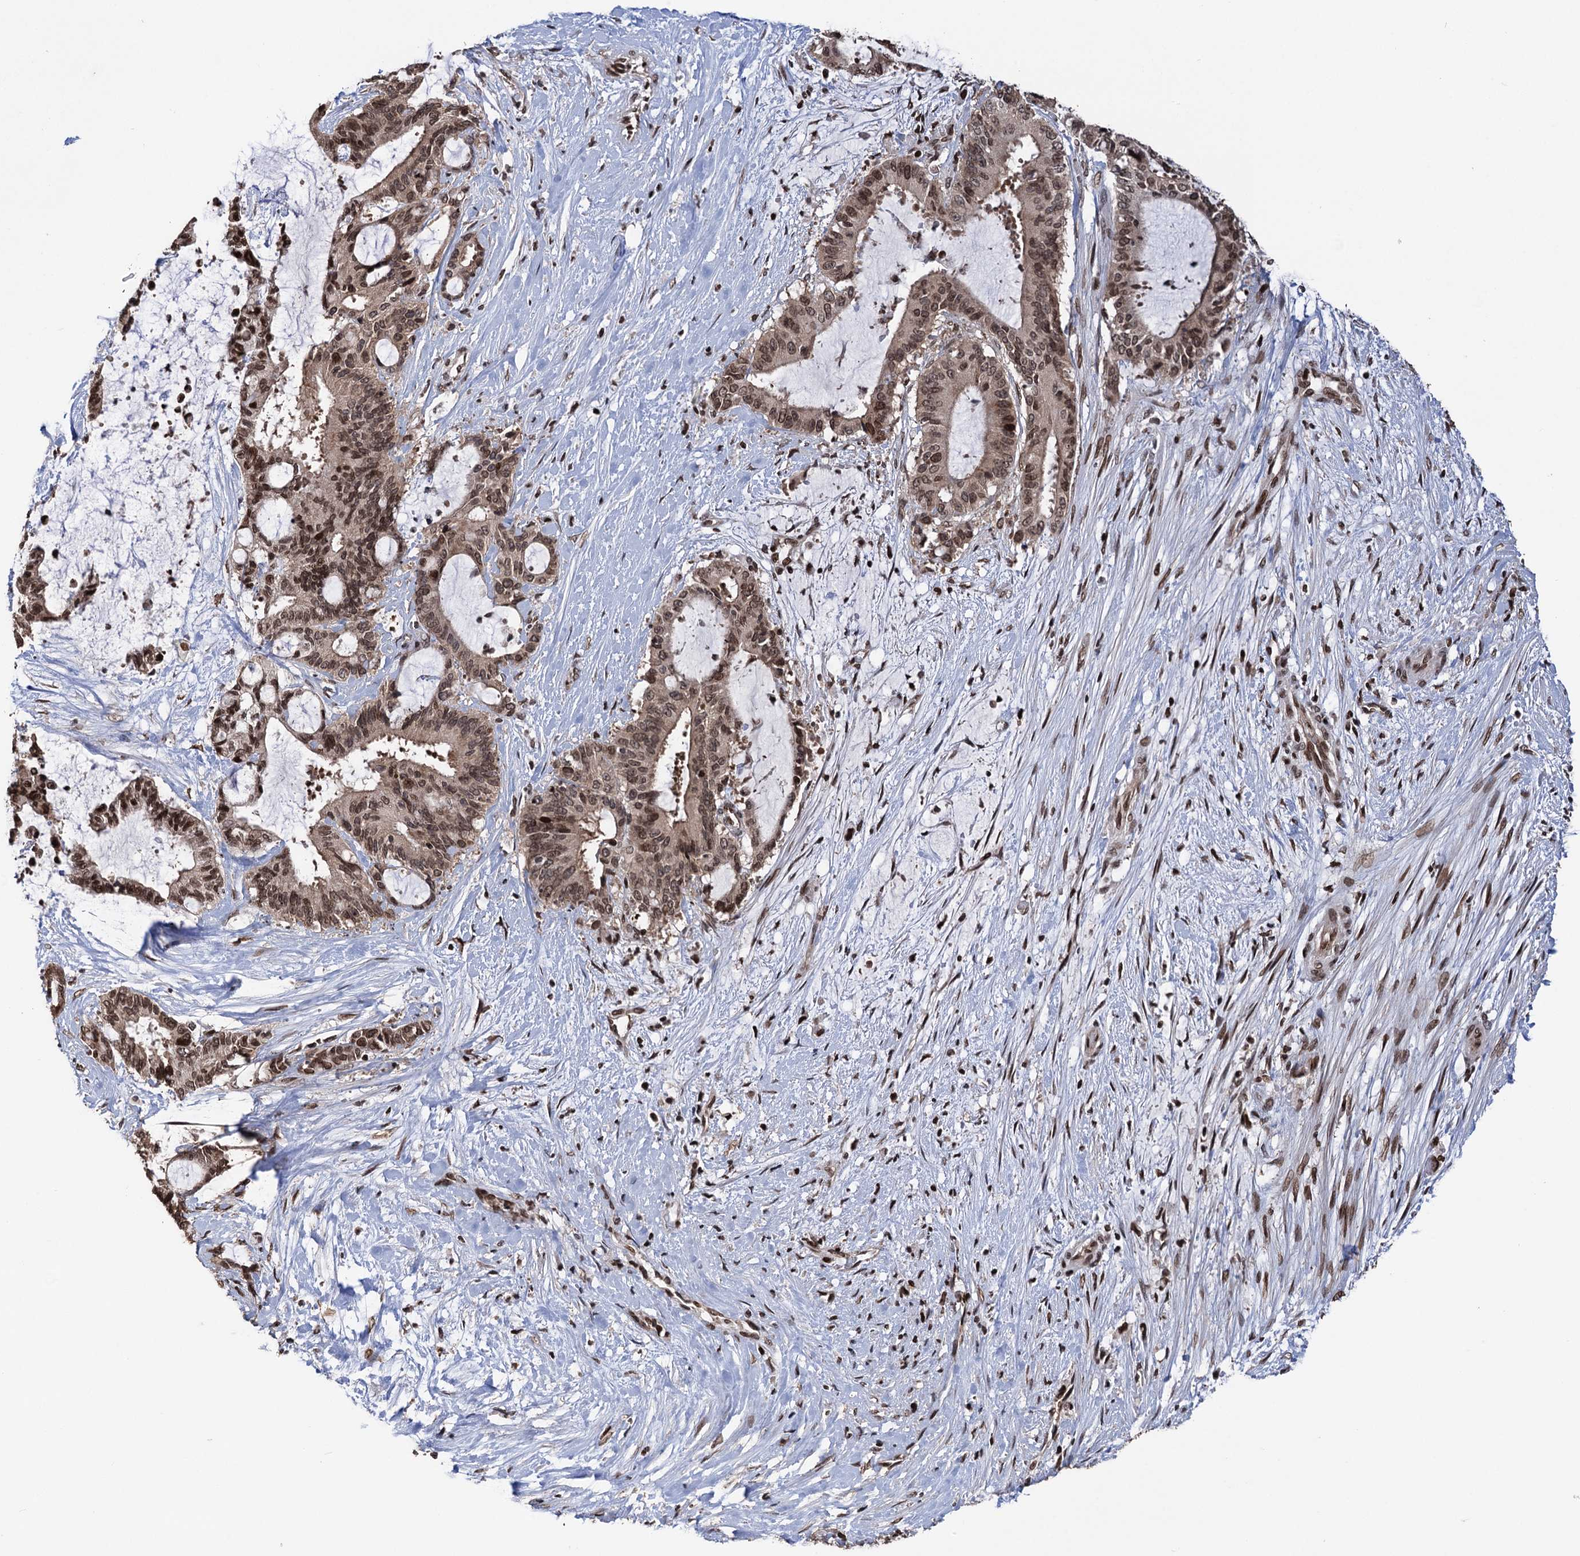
{"staining": {"intensity": "moderate", "quantity": ">75%", "location": "nuclear"}, "tissue": "liver cancer", "cell_type": "Tumor cells", "image_type": "cancer", "snomed": [{"axis": "morphology", "description": "Normal tissue, NOS"}, {"axis": "morphology", "description": "Cholangiocarcinoma"}, {"axis": "topography", "description": "Liver"}, {"axis": "topography", "description": "Peripheral nerve tissue"}], "caption": "About >75% of tumor cells in cholangiocarcinoma (liver) display moderate nuclear protein positivity as visualized by brown immunohistochemical staining.", "gene": "CCDC77", "patient": {"sex": "female", "age": 73}}